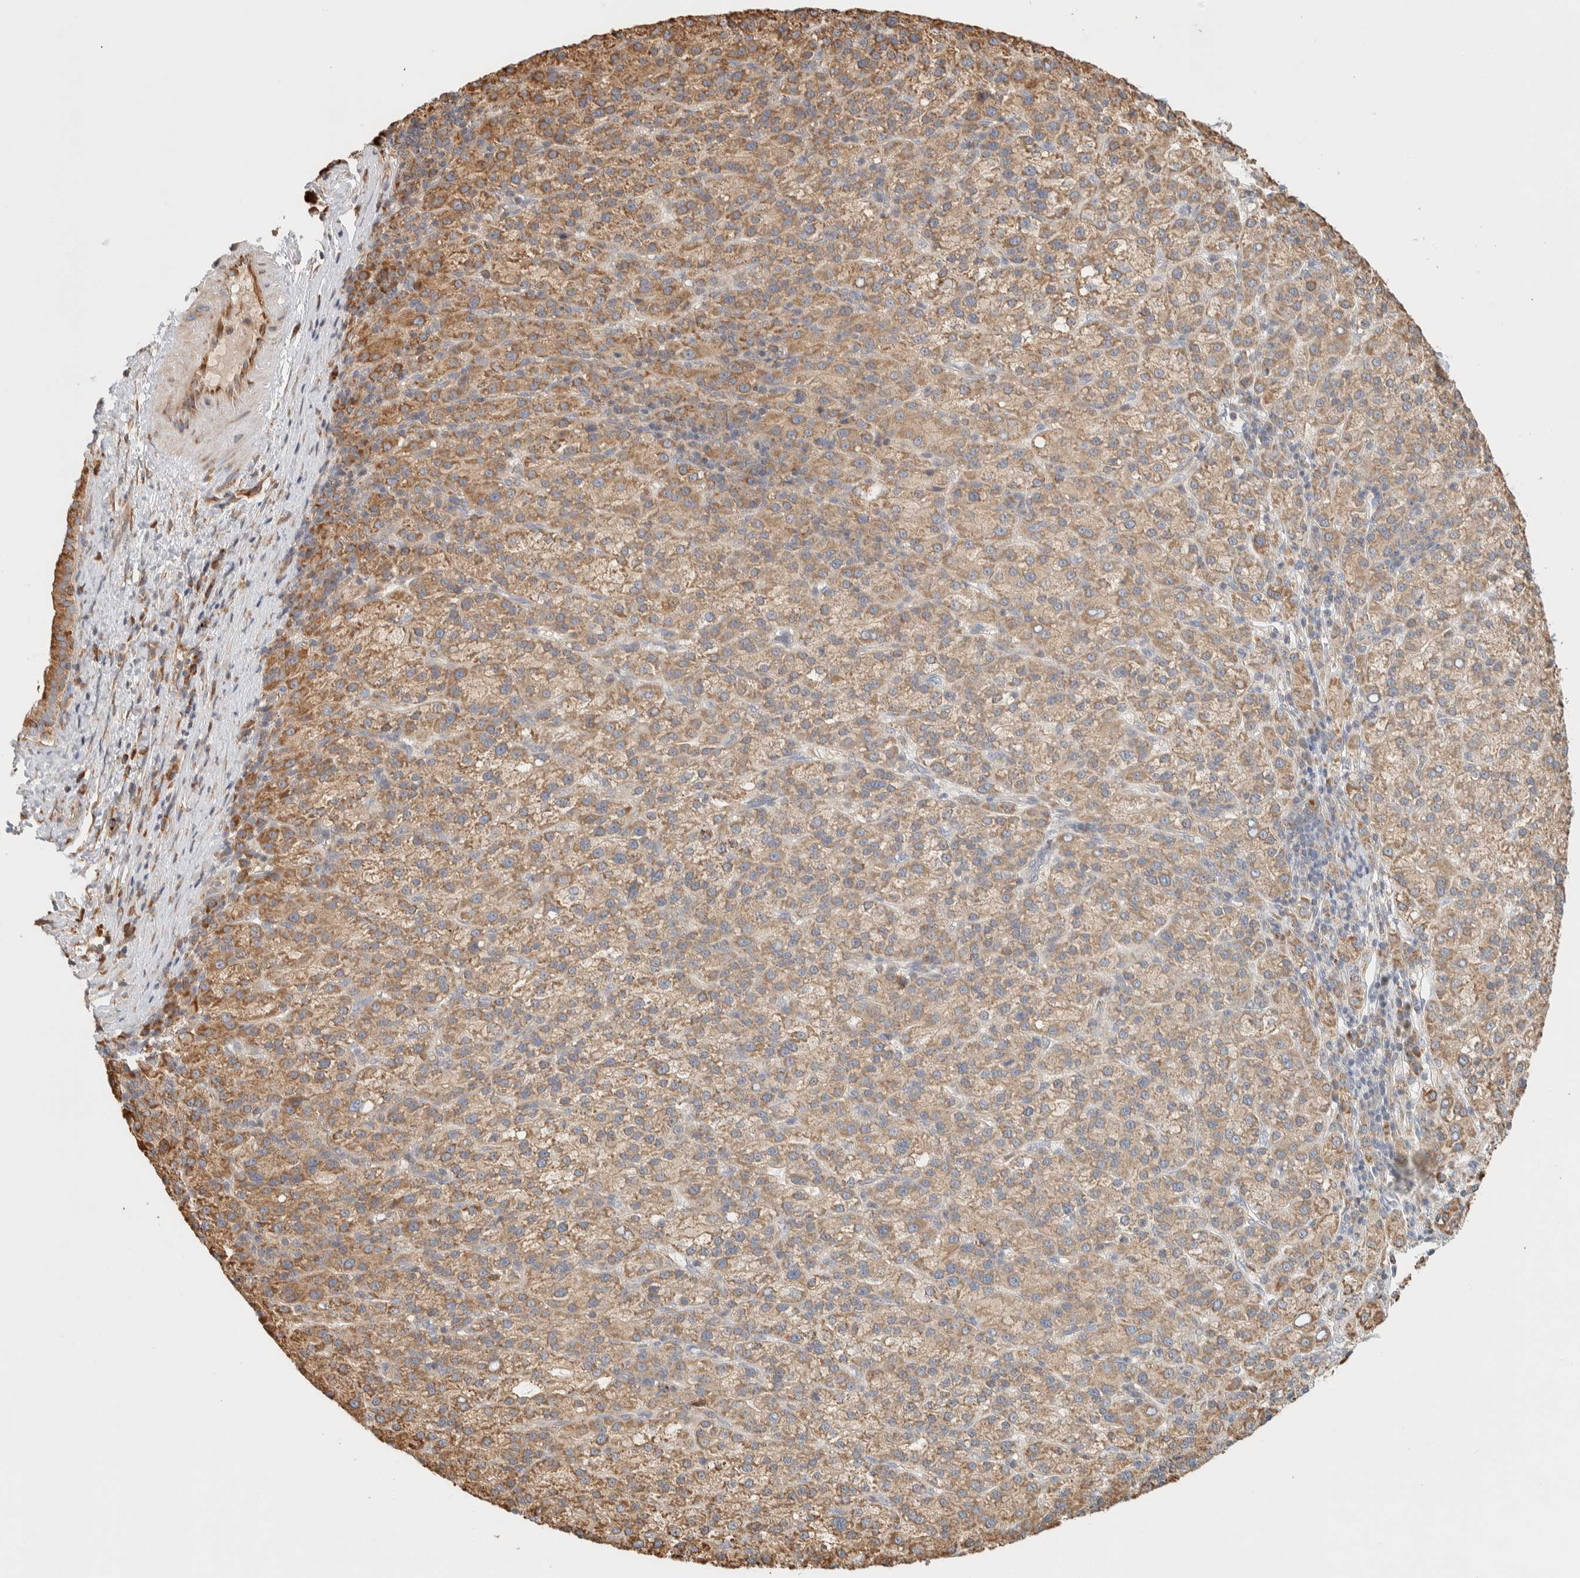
{"staining": {"intensity": "moderate", "quantity": ">75%", "location": "cytoplasmic/membranous"}, "tissue": "liver cancer", "cell_type": "Tumor cells", "image_type": "cancer", "snomed": [{"axis": "morphology", "description": "Carcinoma, Hepatocellular, NOS"}, {"axis": "topography", "description": "Liver"}], "caption": "Approximately >75% of tumor cells in human liver cancer show moderate cytoplasmic/membranous protein staining as visualized by brown immunohistochemical staining.", "gene": "RAB11FIP1", "patient": {"sex": "female", "age": 58}}